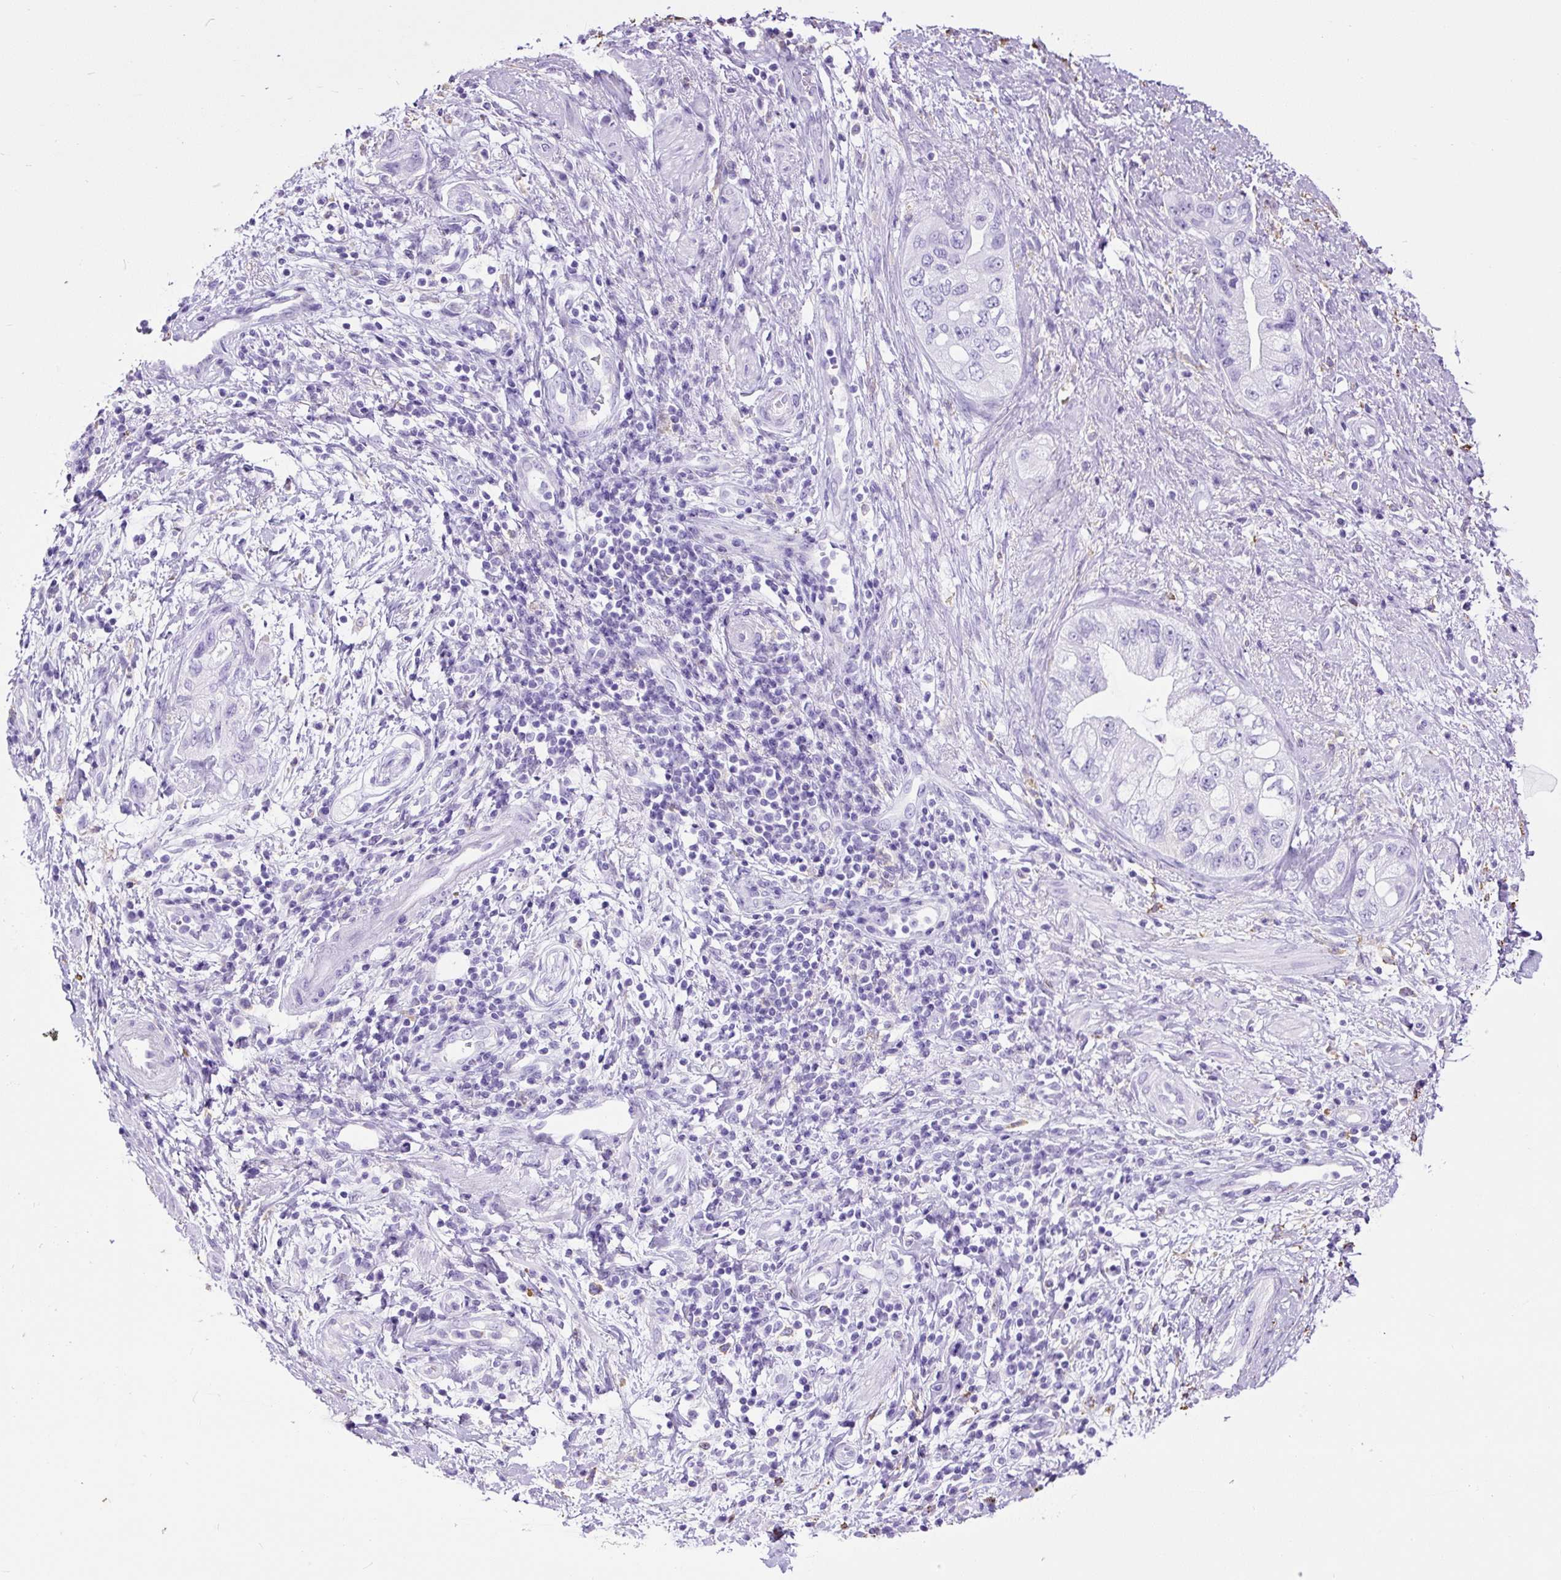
{"staining": {"intensity": "negative", "quantity": "none", "location": "none"}, "tissue": "pancreatic cancer", "cell_type": "Tumor cells", "image_type": "cancer", "snomed": [{"axis": "morphology", "description": "Adenocarcinoma, NOS"}, {"axis": "topography", "description": "Pancreas"}], "caption": "A micrograph of adenocarcinoma (pancreatic) stained for a protein shows no brown staining in tumor cells.", "gene": "HLA-DRA", "patient": {"sex": "female", "age": 73}}